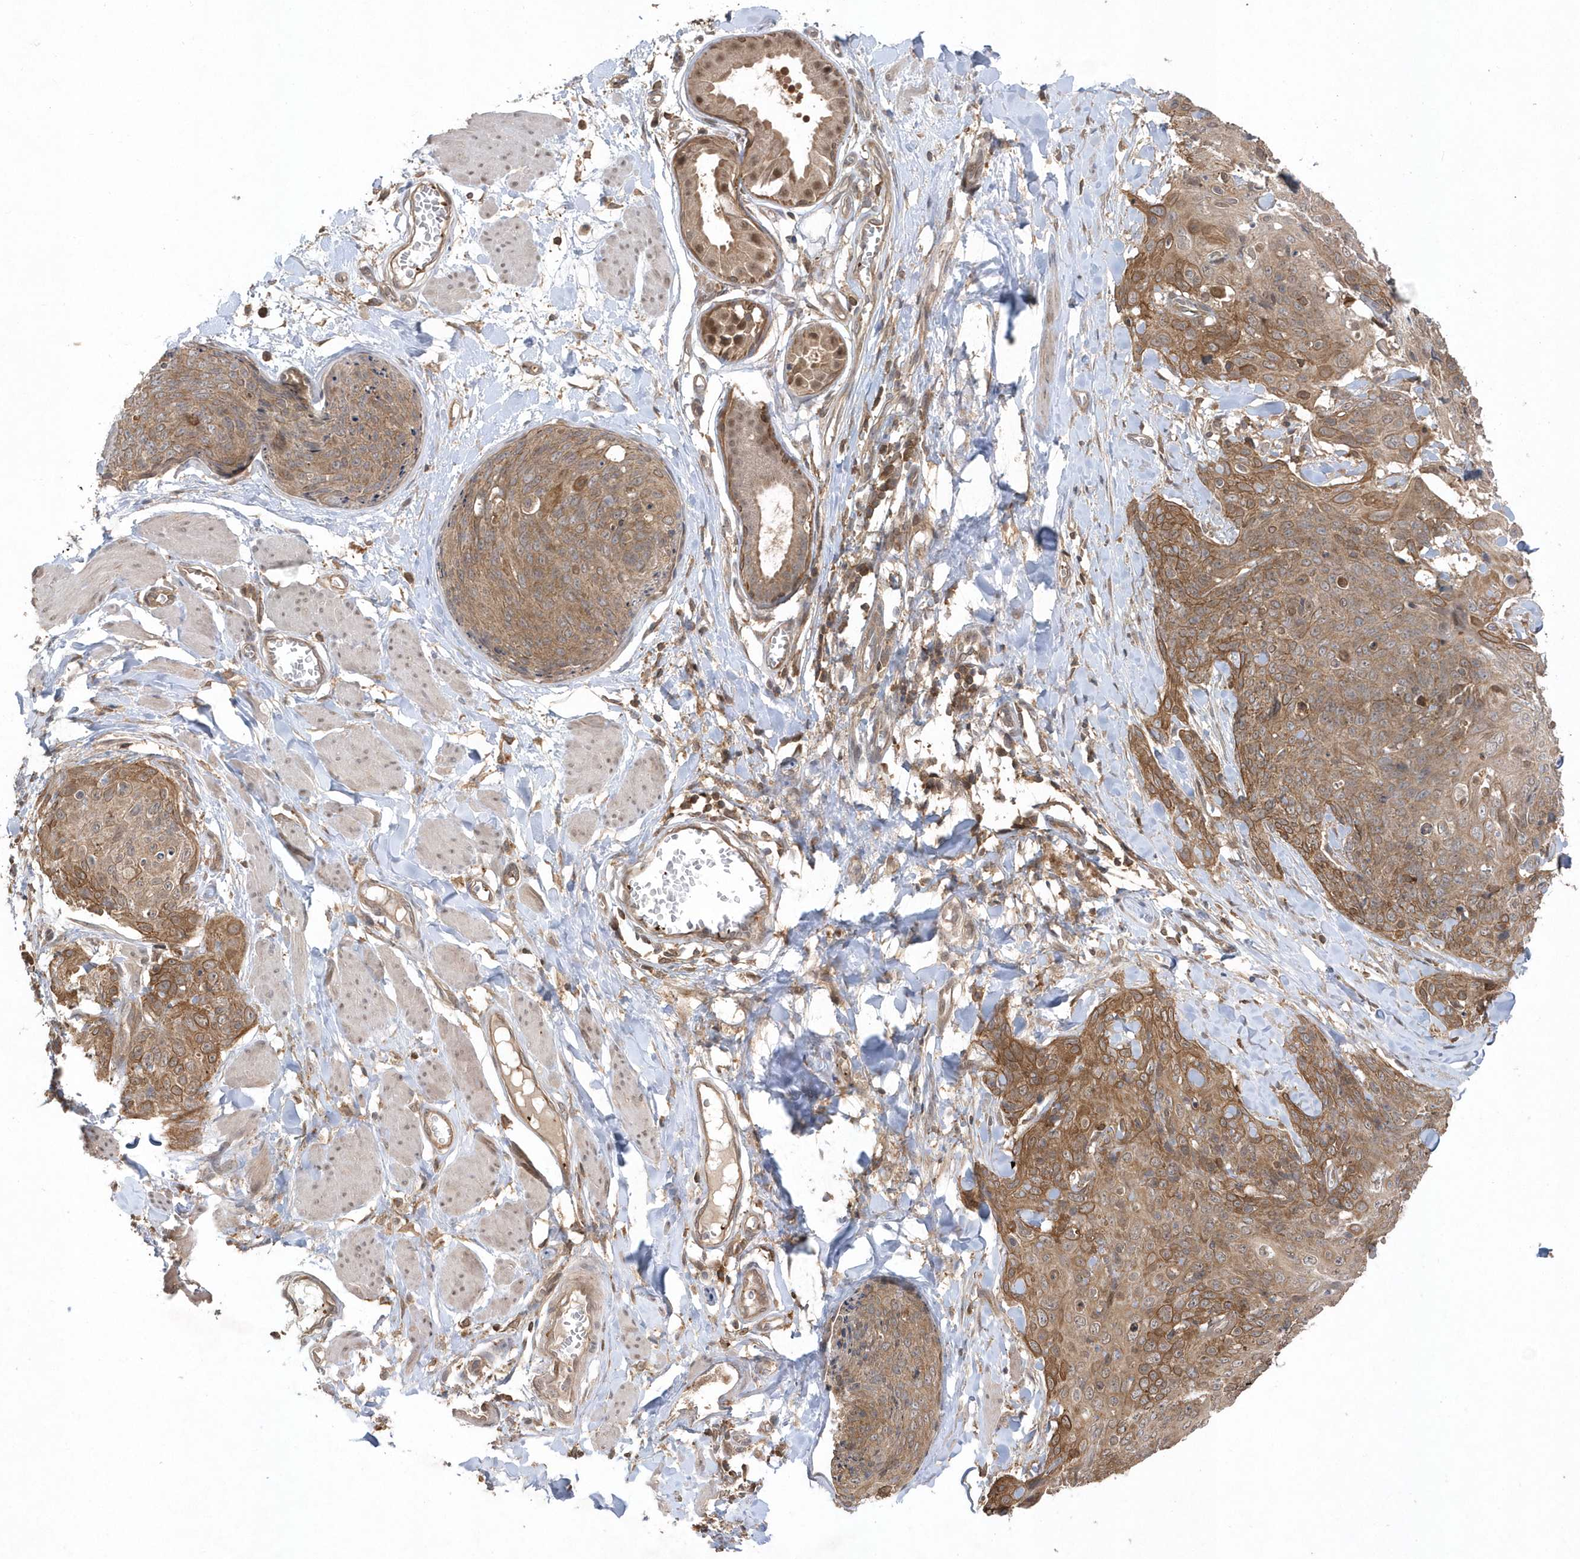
{"staining": {"intensity": "moderate", "quantity": ">75%", "location": "cytoplasmic/membranous"}, "tissue": "skin cancer", "cell_type": "Tumor cells", "image_type": "cancer", "snomed": [{"axis": "morphology", "description": "Squamous cell carcinoma, NOS"}, {"axis": "topography", "description": "Skin"}, {"axis": "topography", "description": "Vulva"}], "caption": "An image showing moderate cytoplasmic/membranous staining in about >75% of tumor cells in skin squamous cell carcinoma, as visualized by brown immunohistochemical staining.", "gene": "ACYP1", "patient": {"sex": "female", "age": 85}}